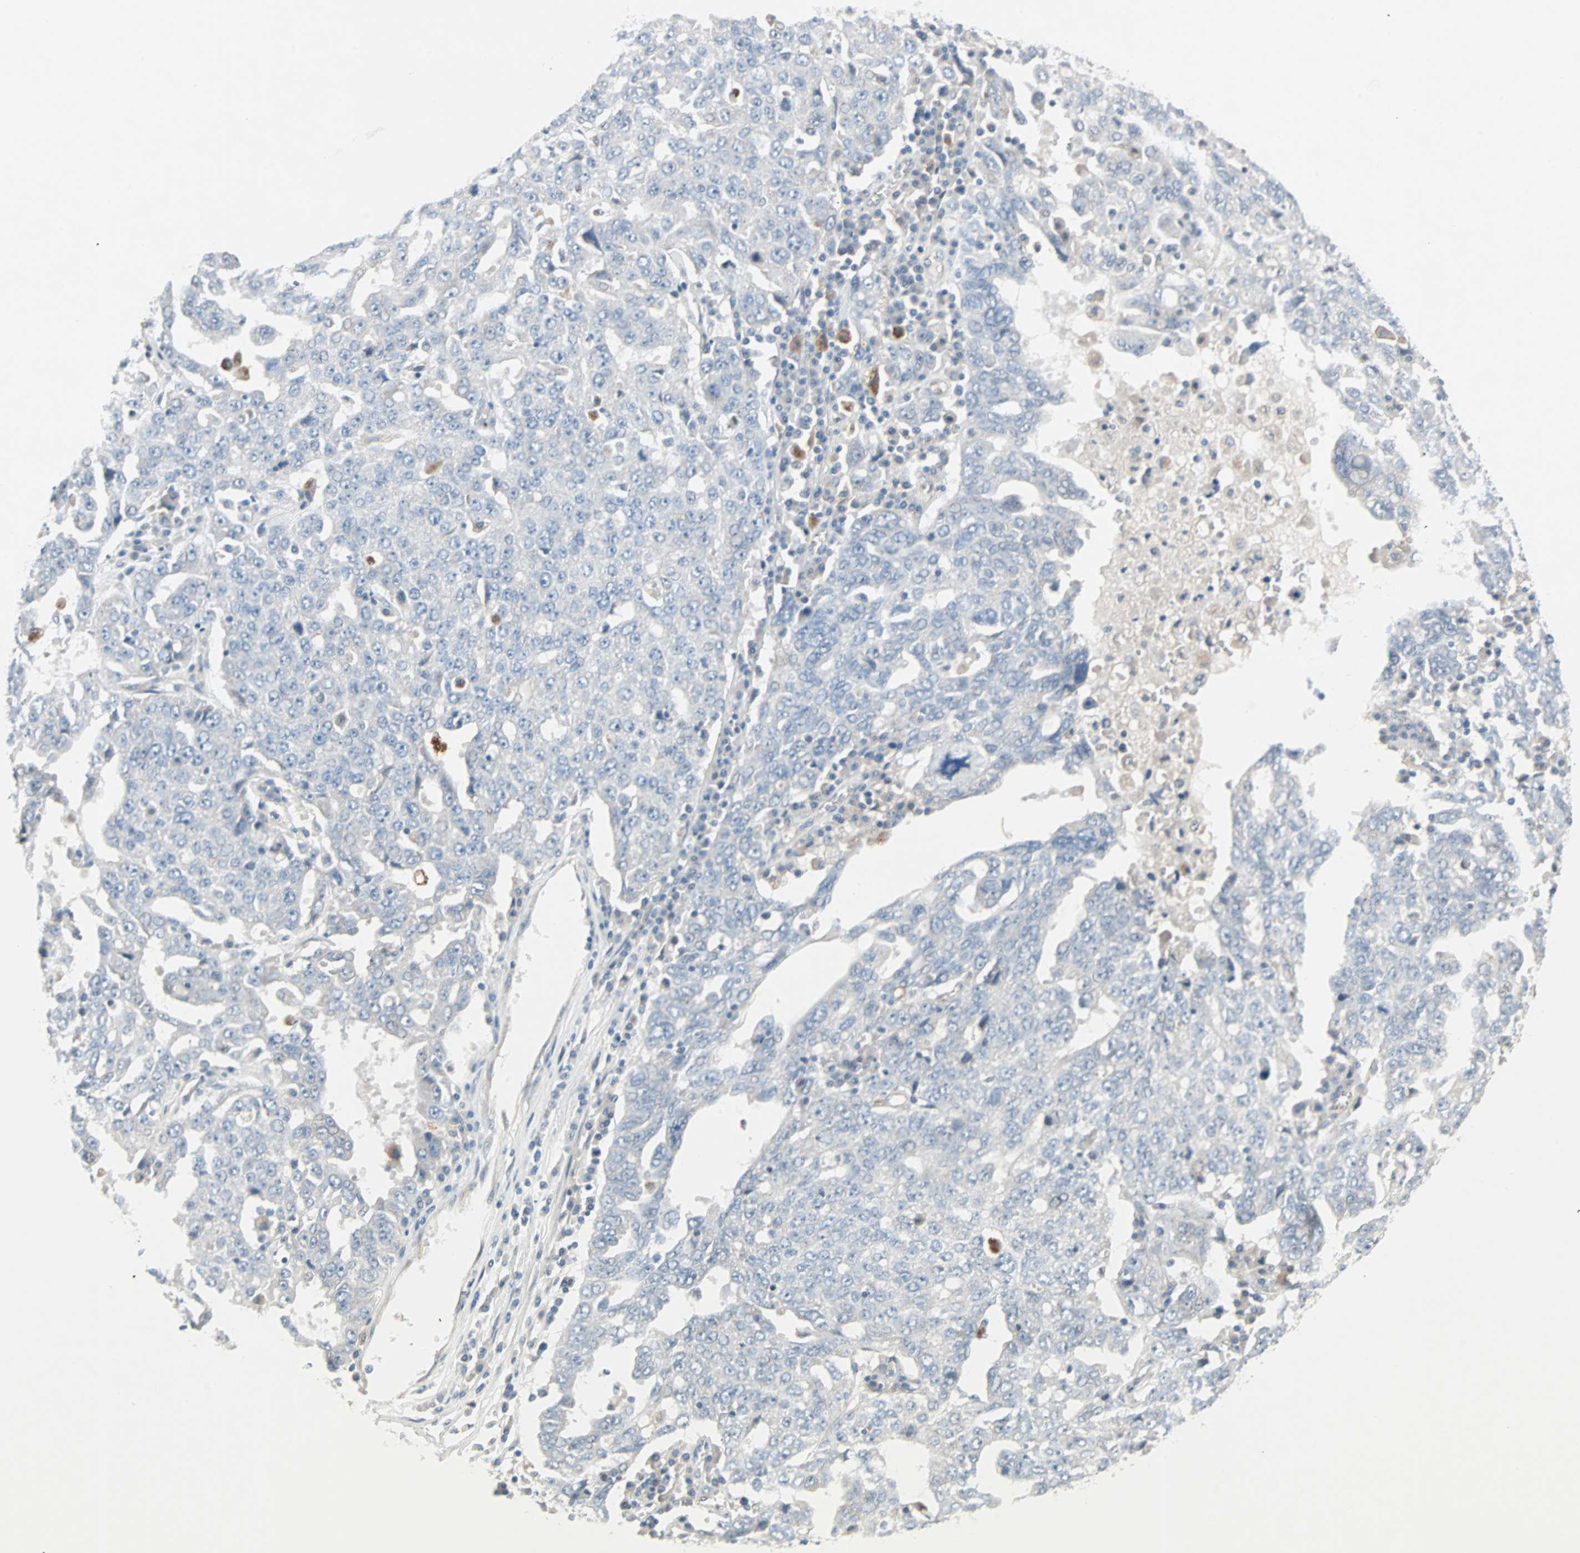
{"staining": {"intensity": "negative", "quantity": "none", "location": "none"}, "tissue": "ovarian cancer", "cell_type": "Tumor cells", "image_type": "cancer", "snomed": [{"axis": "morphology", "description": "Carcinoma, endometroid"}, {"axis": "topography", "description": "Ovary"}], "caption": "Image shows no protein staining in tumor cells of endometroid carcinoma (ovarian) tissue.", "gene": "CAND2", "patient": {"sex": "female", "age": 62}}